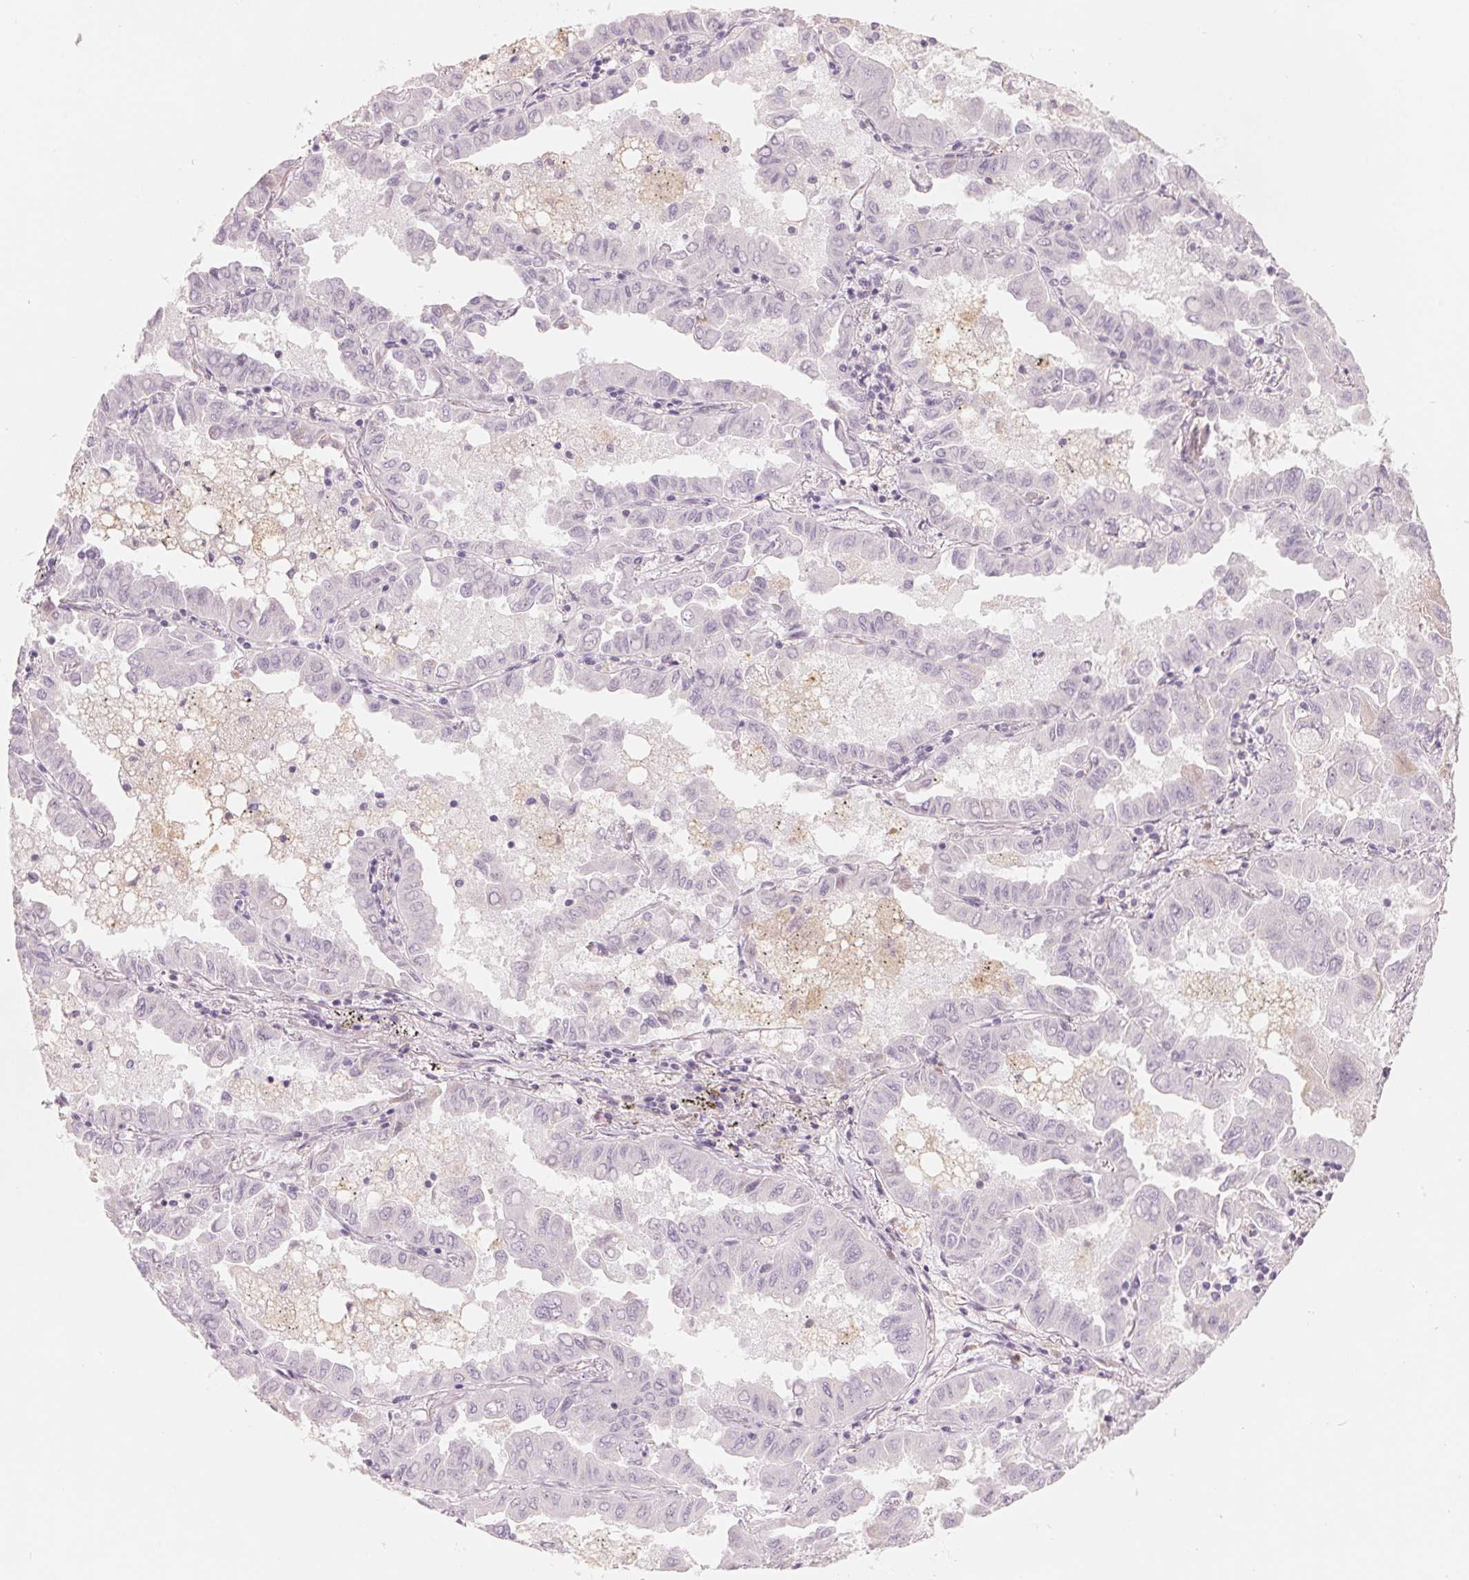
{"staining": {"intensity": "negative", "quantity": "none", "location": "none"}, "tissue": "lung cancer", "cell_type": "Tumor cells", "image_type": "cancer", "snomed": [{"axis": "morphology", "description": "Adenocarcinoma, NOS"}, {"axis": "topography", "description": "Lung"}], "caption": "The image shows no significant staining in tumor cells of lung adenocarcinoma.", "gene": "CFHR2", "patient": {"sex": "male", "age": 64}}